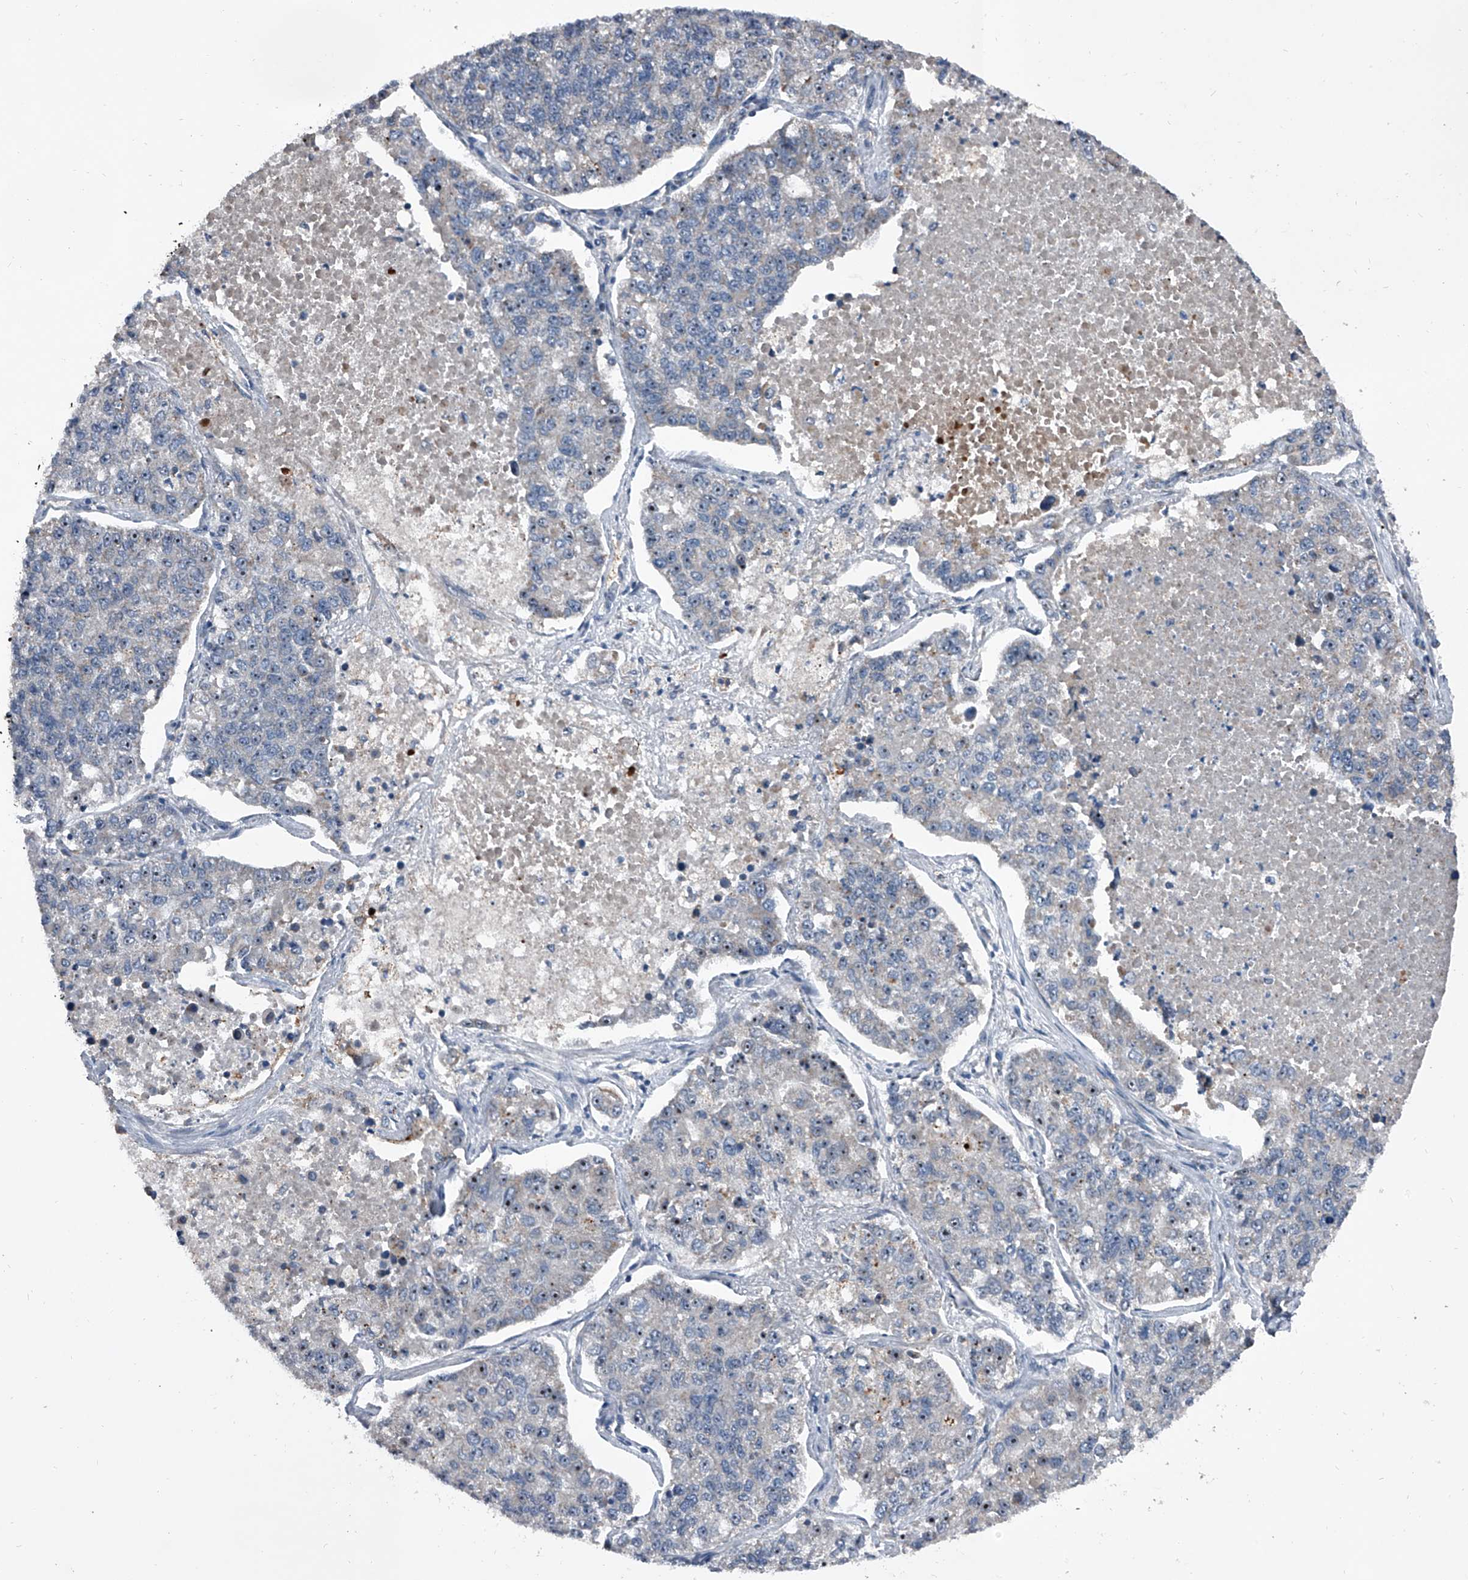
{"staining": {"intensity": "weak", "quantity": "<25%", "location": "nuclear"}, "tissue": "lung cancer", "cell_type": "Tumor cells", "image_type": "cancer", "snomed": [{"axis": "morphology", "description": "Adenocarcinoma, NOS"}, {"axis": "topography", "description": "Lung"}], "caption": "Immunohistochemistry histopathology image of human adenocarcinoma (lung) stained for a protein (brown), which demonstrates no positivity in tumor cells.", "gene": "CEP85L", "patient": {"sex": "male", "age": 49}}